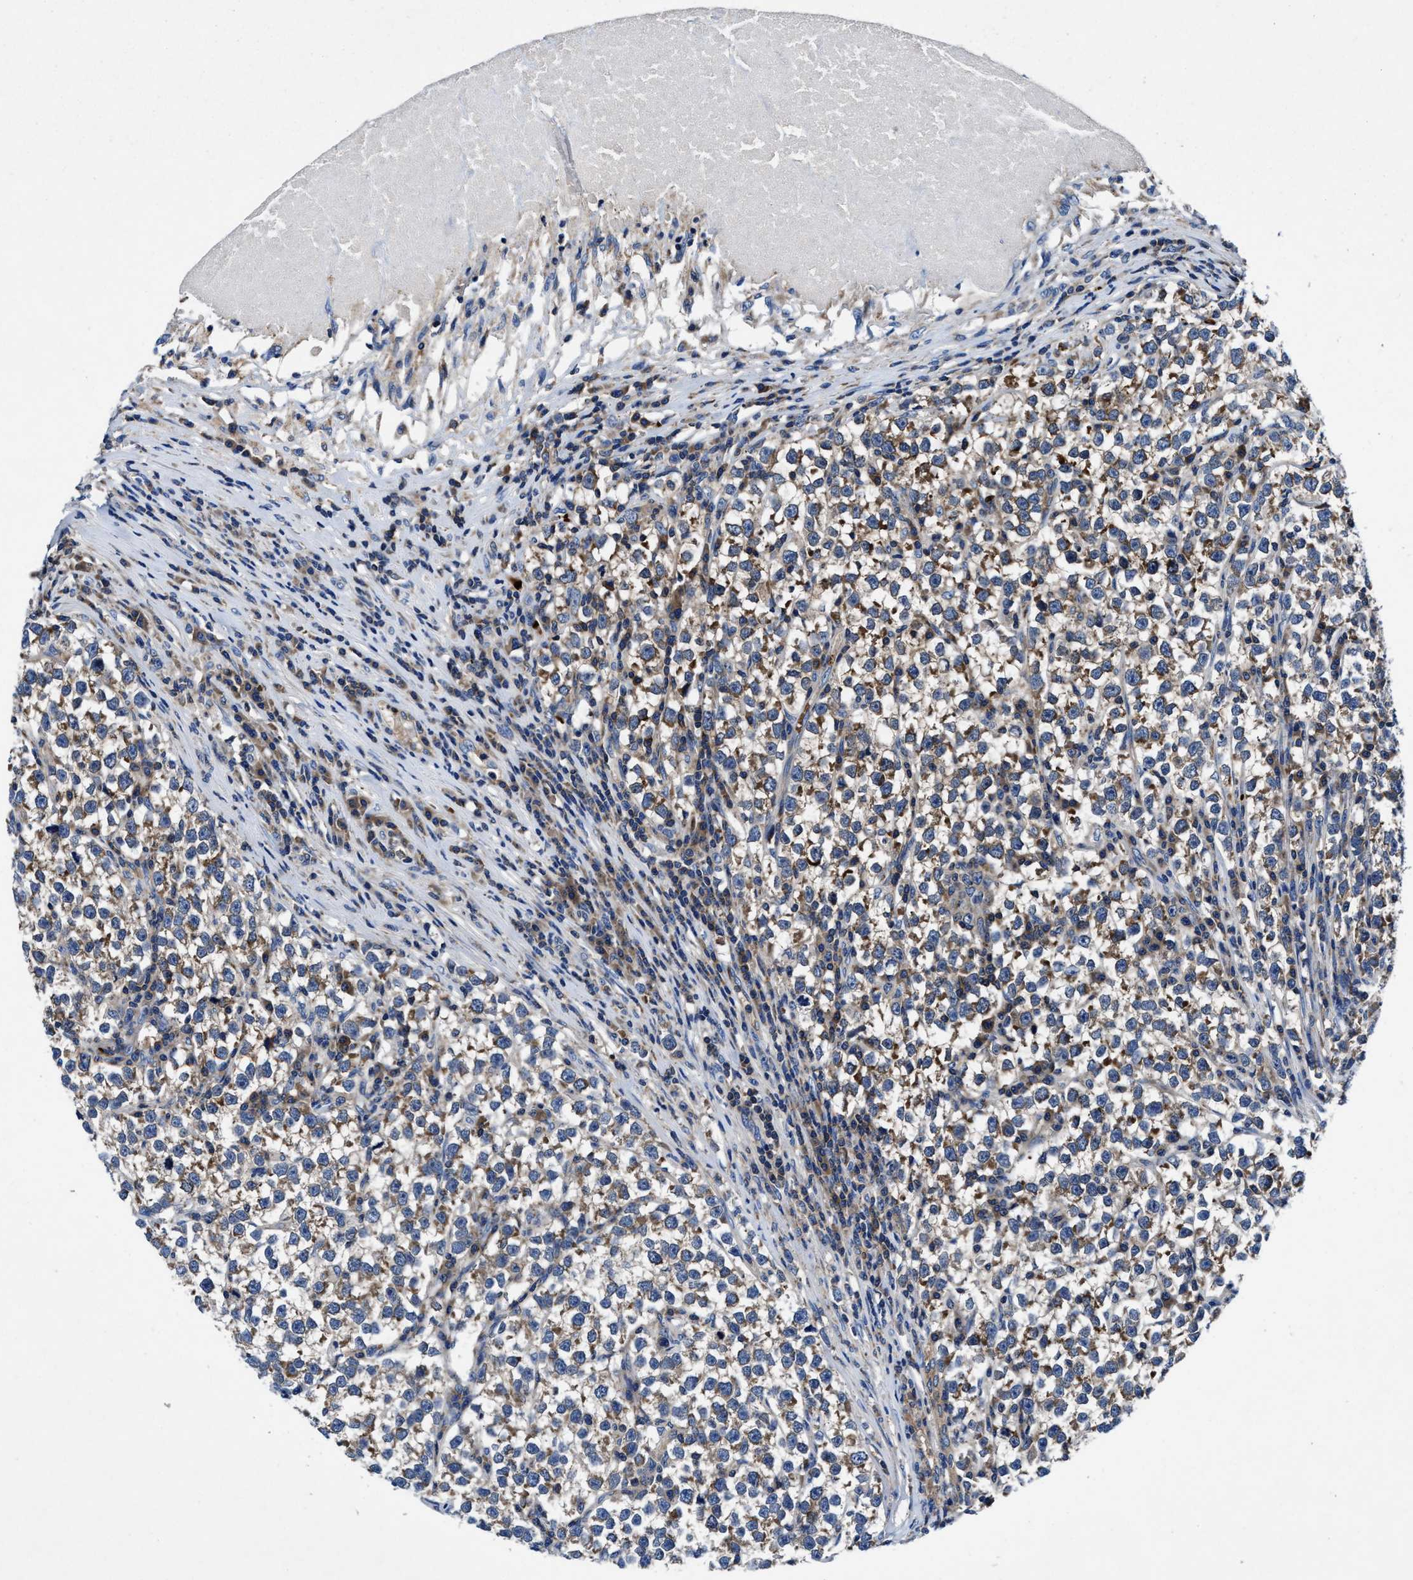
{"staining": {"intensity": "moderate", "quantity": ">75%", "location": "cytoplasmic/membranous"}, "tissue": "testis cancer", "cell_type": "Tumor cells", "image_type": "cancer", "snomed": [{"axis": "morphology", "description": "Normal tissue, NOS"}, {"axis": "morphology", "description": "Seminoma, NOS"}, {"axis": "topography", "description": "Testis"}], "caption": "Seminoma (testis) stained with immunohistochemistry reveals moderate cytoplasmic/membranous staining in approximately >75% of tumor cells.", "gene": "PHLPP1", "patient": {"sex": "male", "age": 43}}